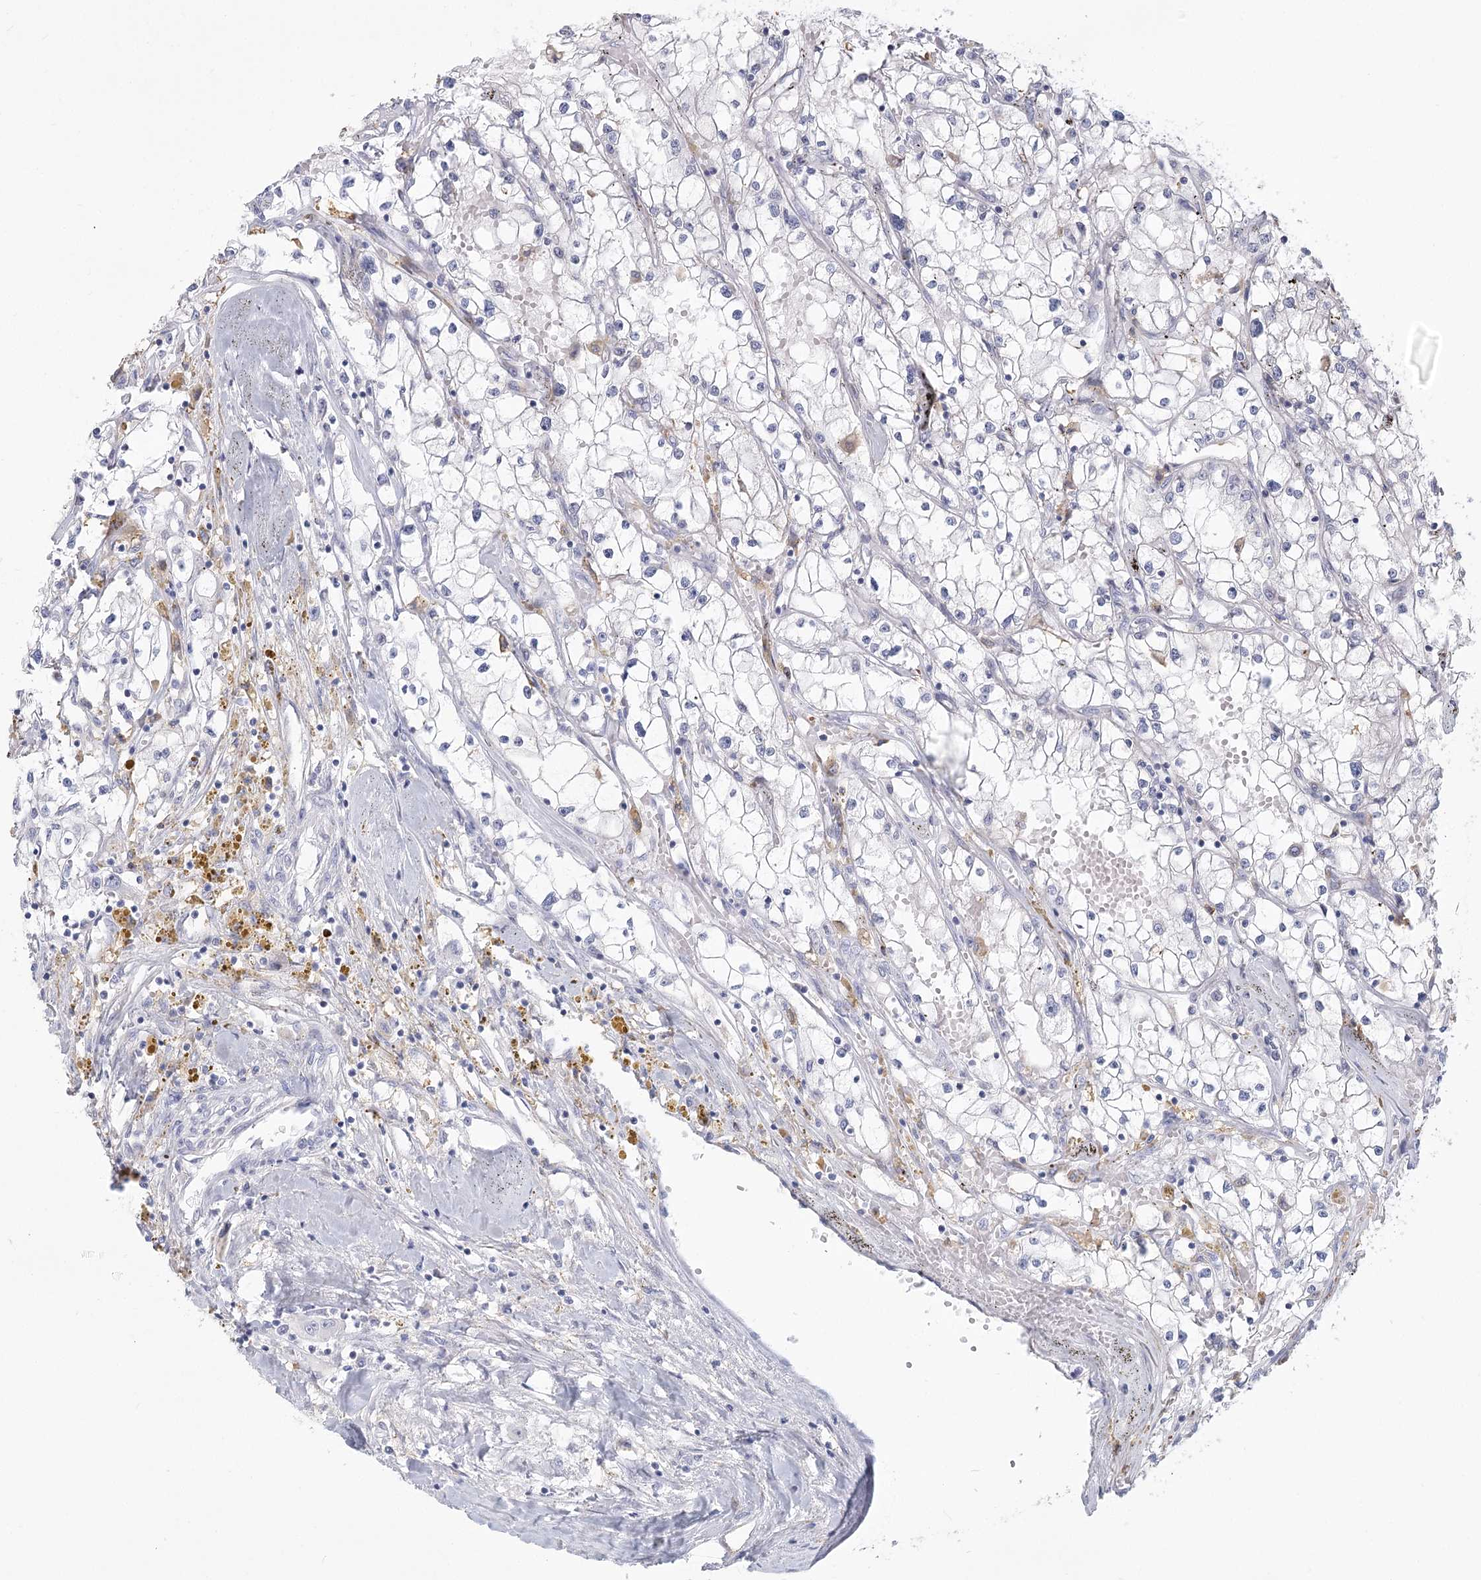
{"staining": {"intensity": "negative", "quantity": "none", "location": "none"}, "tissue": "renal cancer", "cell_type": "Tumor cells", "image_type": "cancer", "snomed": [{"axis": "morphology", "description": "Adenocarcinoma, NOS"}, {"axis": "topography", "description": "Kidney"}], "caption": "This is a micrograph of immunohistochemistry (IHC) staining of renal adenocarcinoma, which shows no positivity in tumor cells. The staining was performed using DAB (3,3'-diaminobenzidine) to visualize the protein expression in brown, while the nuclei were stained in blue with hematoxylin (Magnification: 20x).", "gene": "CNTLN", "patient": {"sex": "male", "age": 56}}